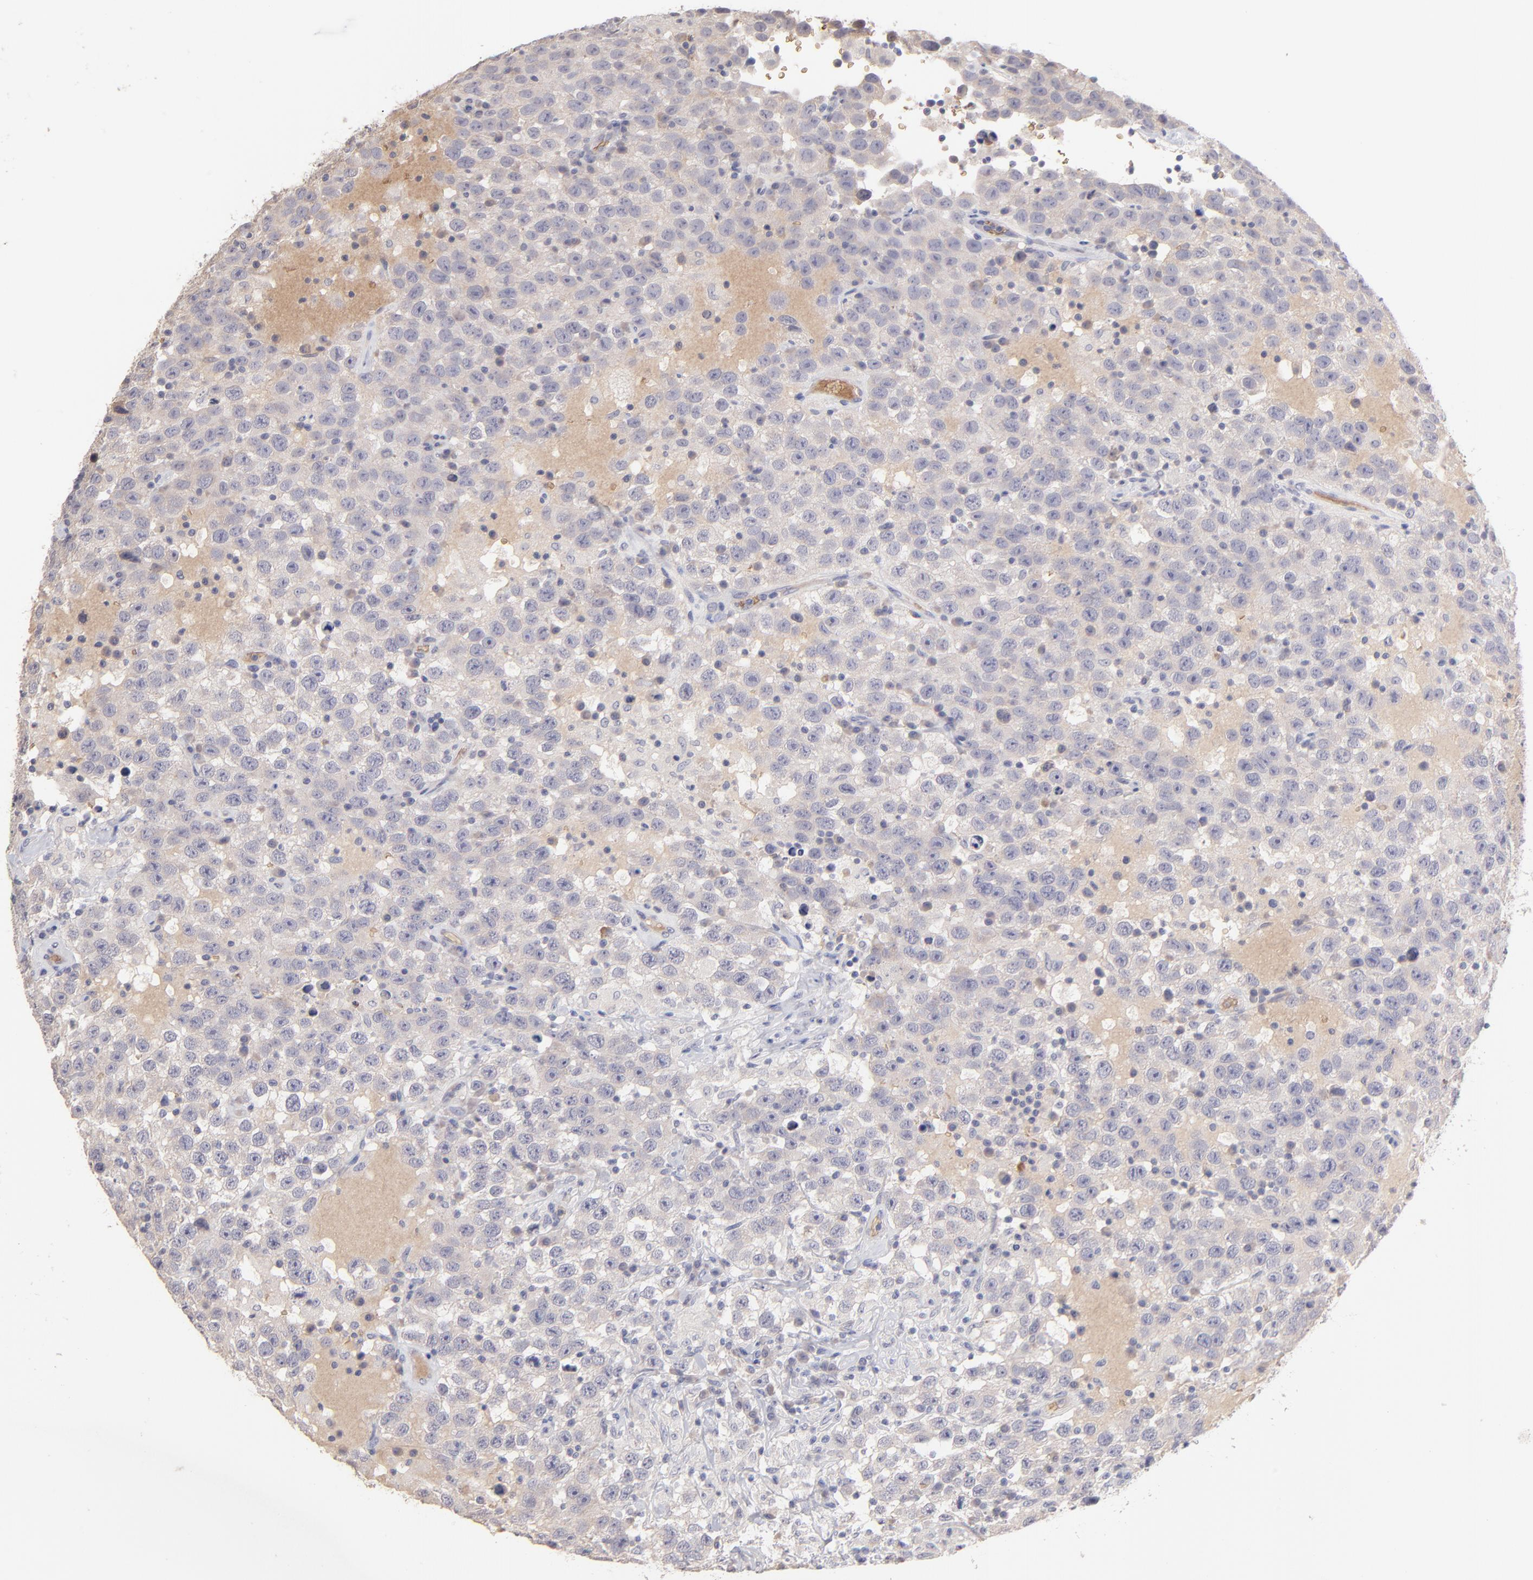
{"staining": {"intensity": "negative", "quantity": "none", "location": "none"}, "tissue": "testis cancer", "cell_type": "Tumor cells", "image_type": "cancer", "snomed": [{"axis": "morphology", "description": "Seminoma, NOS"}, {"axis": "topography", "description": "Testis"}], "caption": "Human testis cancer stained for a protein using IHC exhibits no positivity in tumor cells.", "gene": "F13B", "patient": {"sex": "male", "age": 41}}